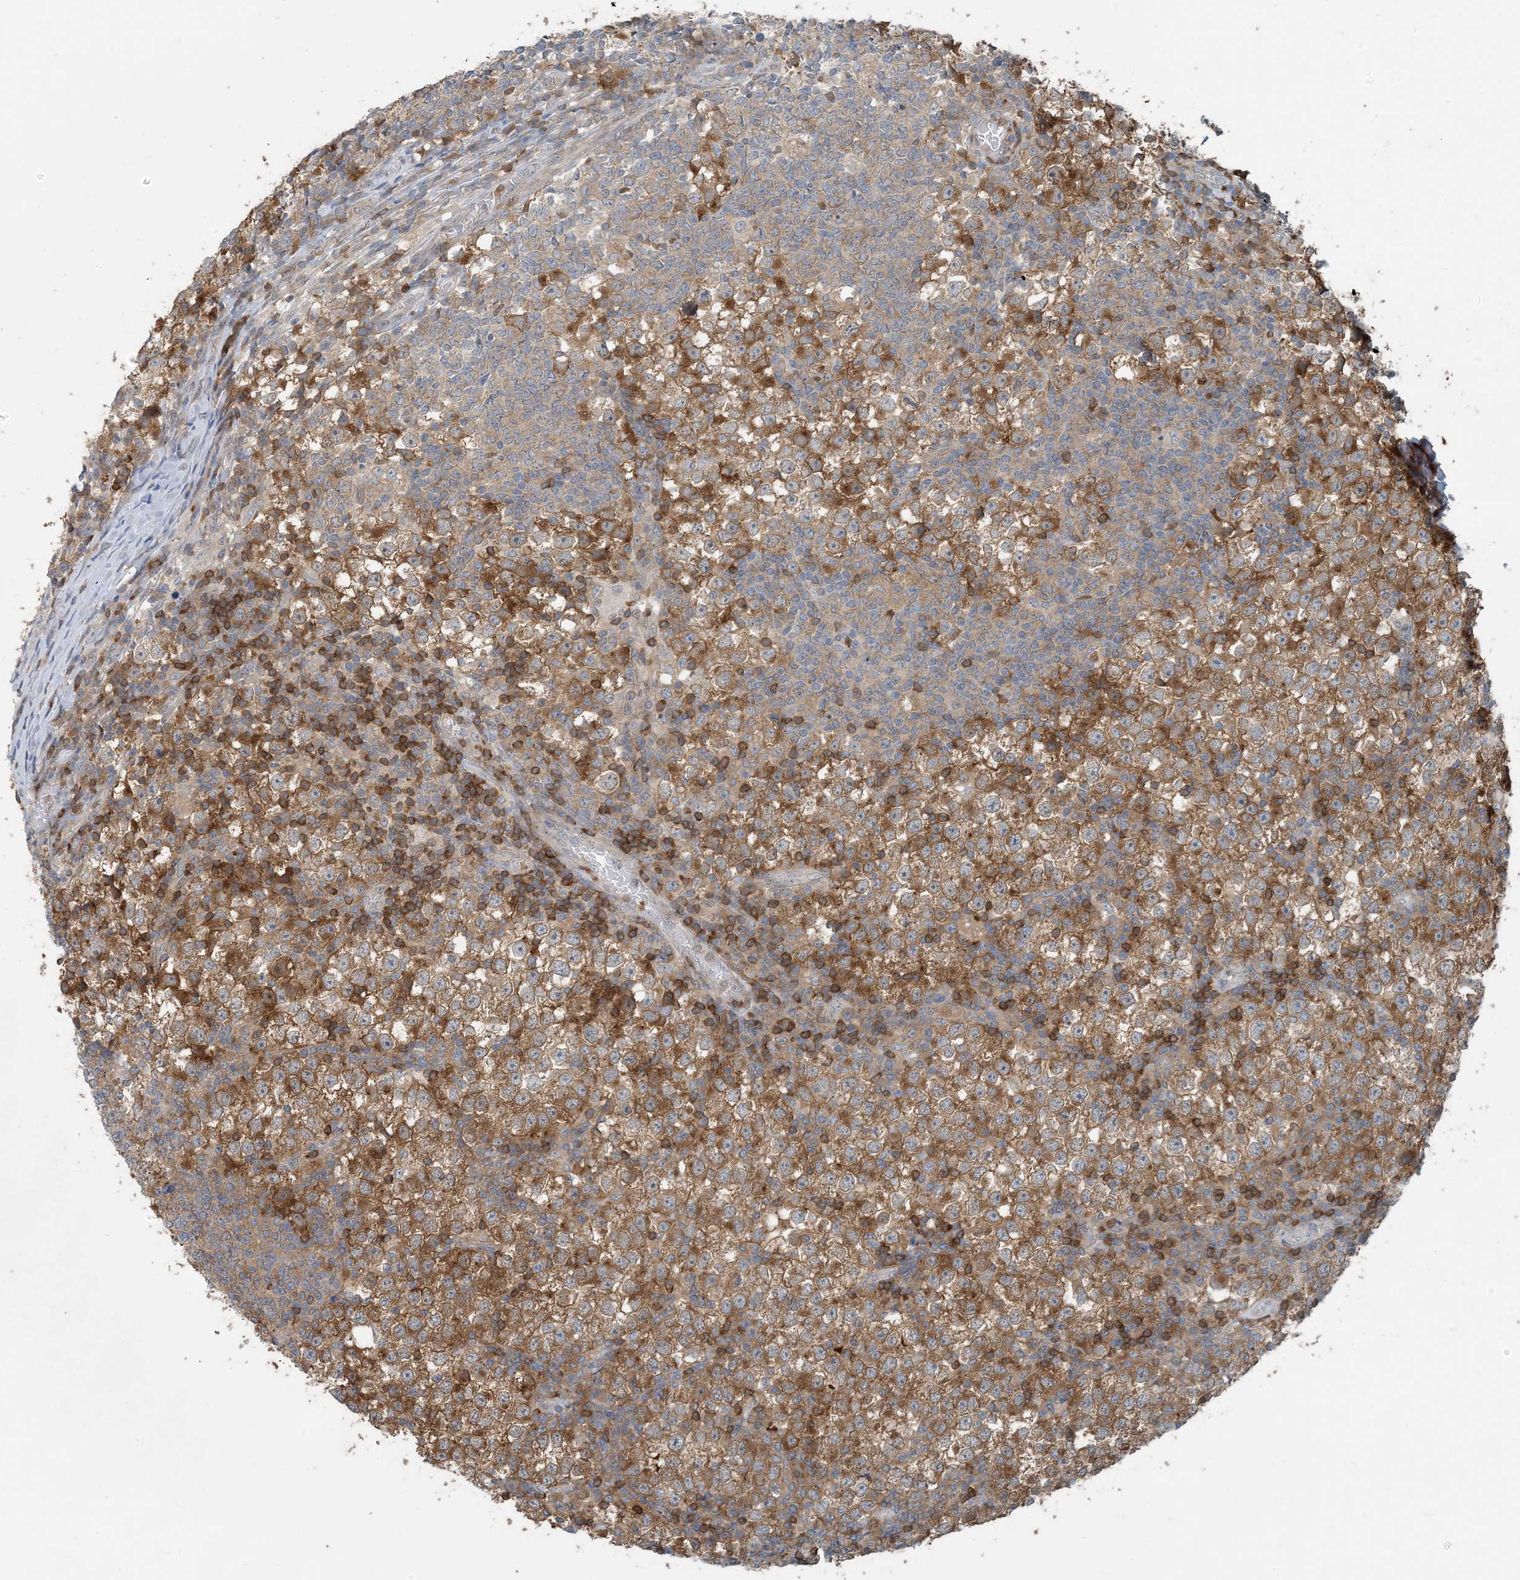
{"staining": {"intensity": "strong", "quantity": "25%-75%", "location": "cytoplasmic/membranous"}, "tissue": "testis cancer", "cell_type": "Tumor cells", "image_type": "cancer", "snomed": [{"axis": "morphology", "description": "Seminoma, NOS"}, {"axis": "topography", "description": "Testis"}], "caption": "The histopathology image reveals staining of testis seminoma, revealing strong cytoplasmic/membranous protein expression (brown color) within tumor cells. Using DAB (3,3'-diaminobenzidine) (brown) and hematoxylin (blue) stains, captured at high magnification using brightfield microscopy.", "gene": "ZC3H12A", "patient": {"sex": "male", "age": 65}}